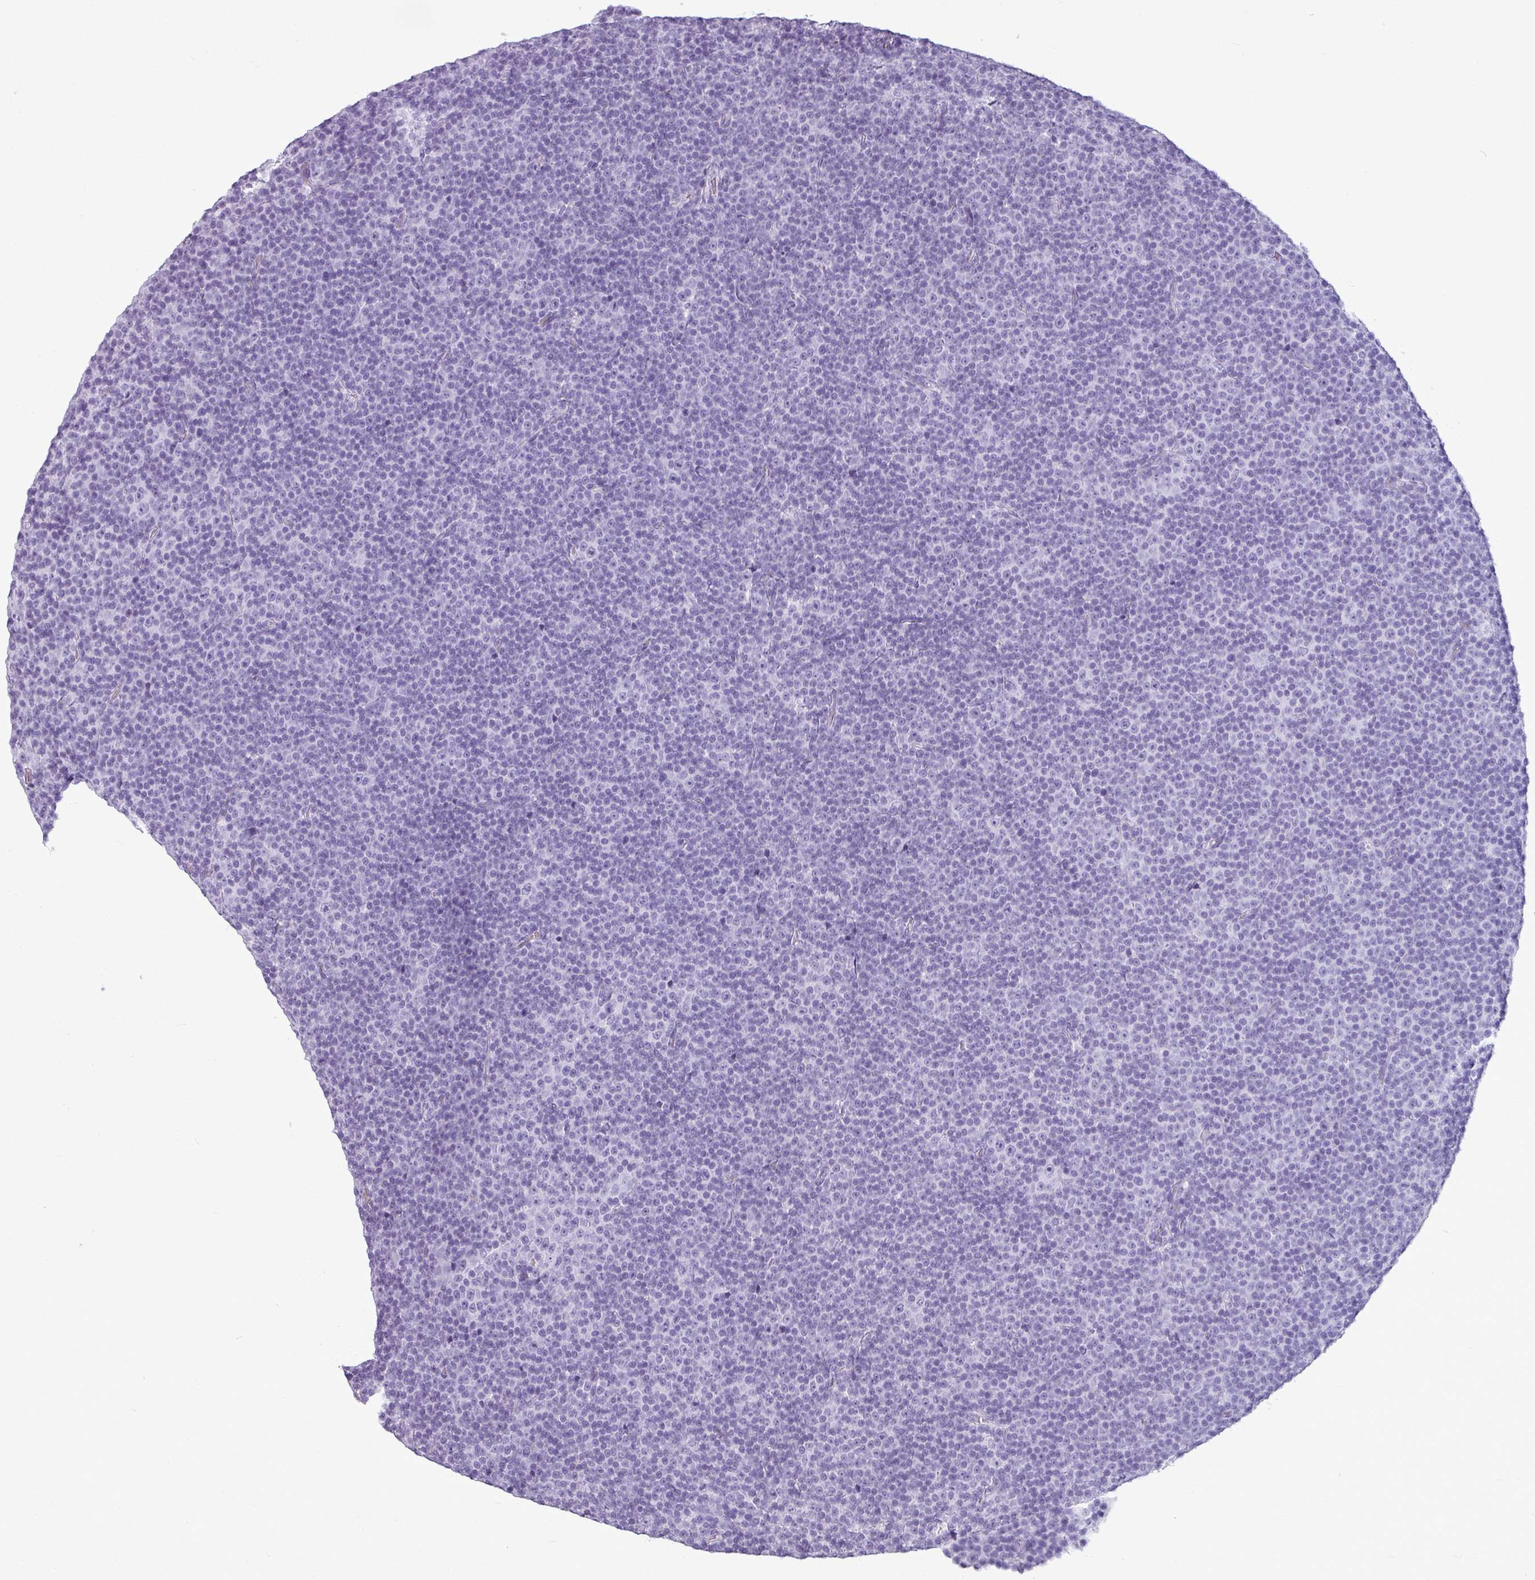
{"staining": {"intensity": "negative", "quantity": "none", "location": "none"}, "tissue": "lymphoma", "cell_type": "Tumor cells", "image_type": "cancer", "snomed": [{"axis": "morphology", "description": "Malignant lymphoma, non-Hodgkin's type, Low grade"}, {"axis": "topography", "description": "Lymph node"}], "caption": "Lymphoma was stained to show a protein in brown. There is no significant staining in tumor cells. (Stains: DAB IHC with hematoxylin counter stain, Microscopy: brightfield microscopy at high magnification).", "gene": "AMY1B", "patient": {"sex": "female", "age": 67}}